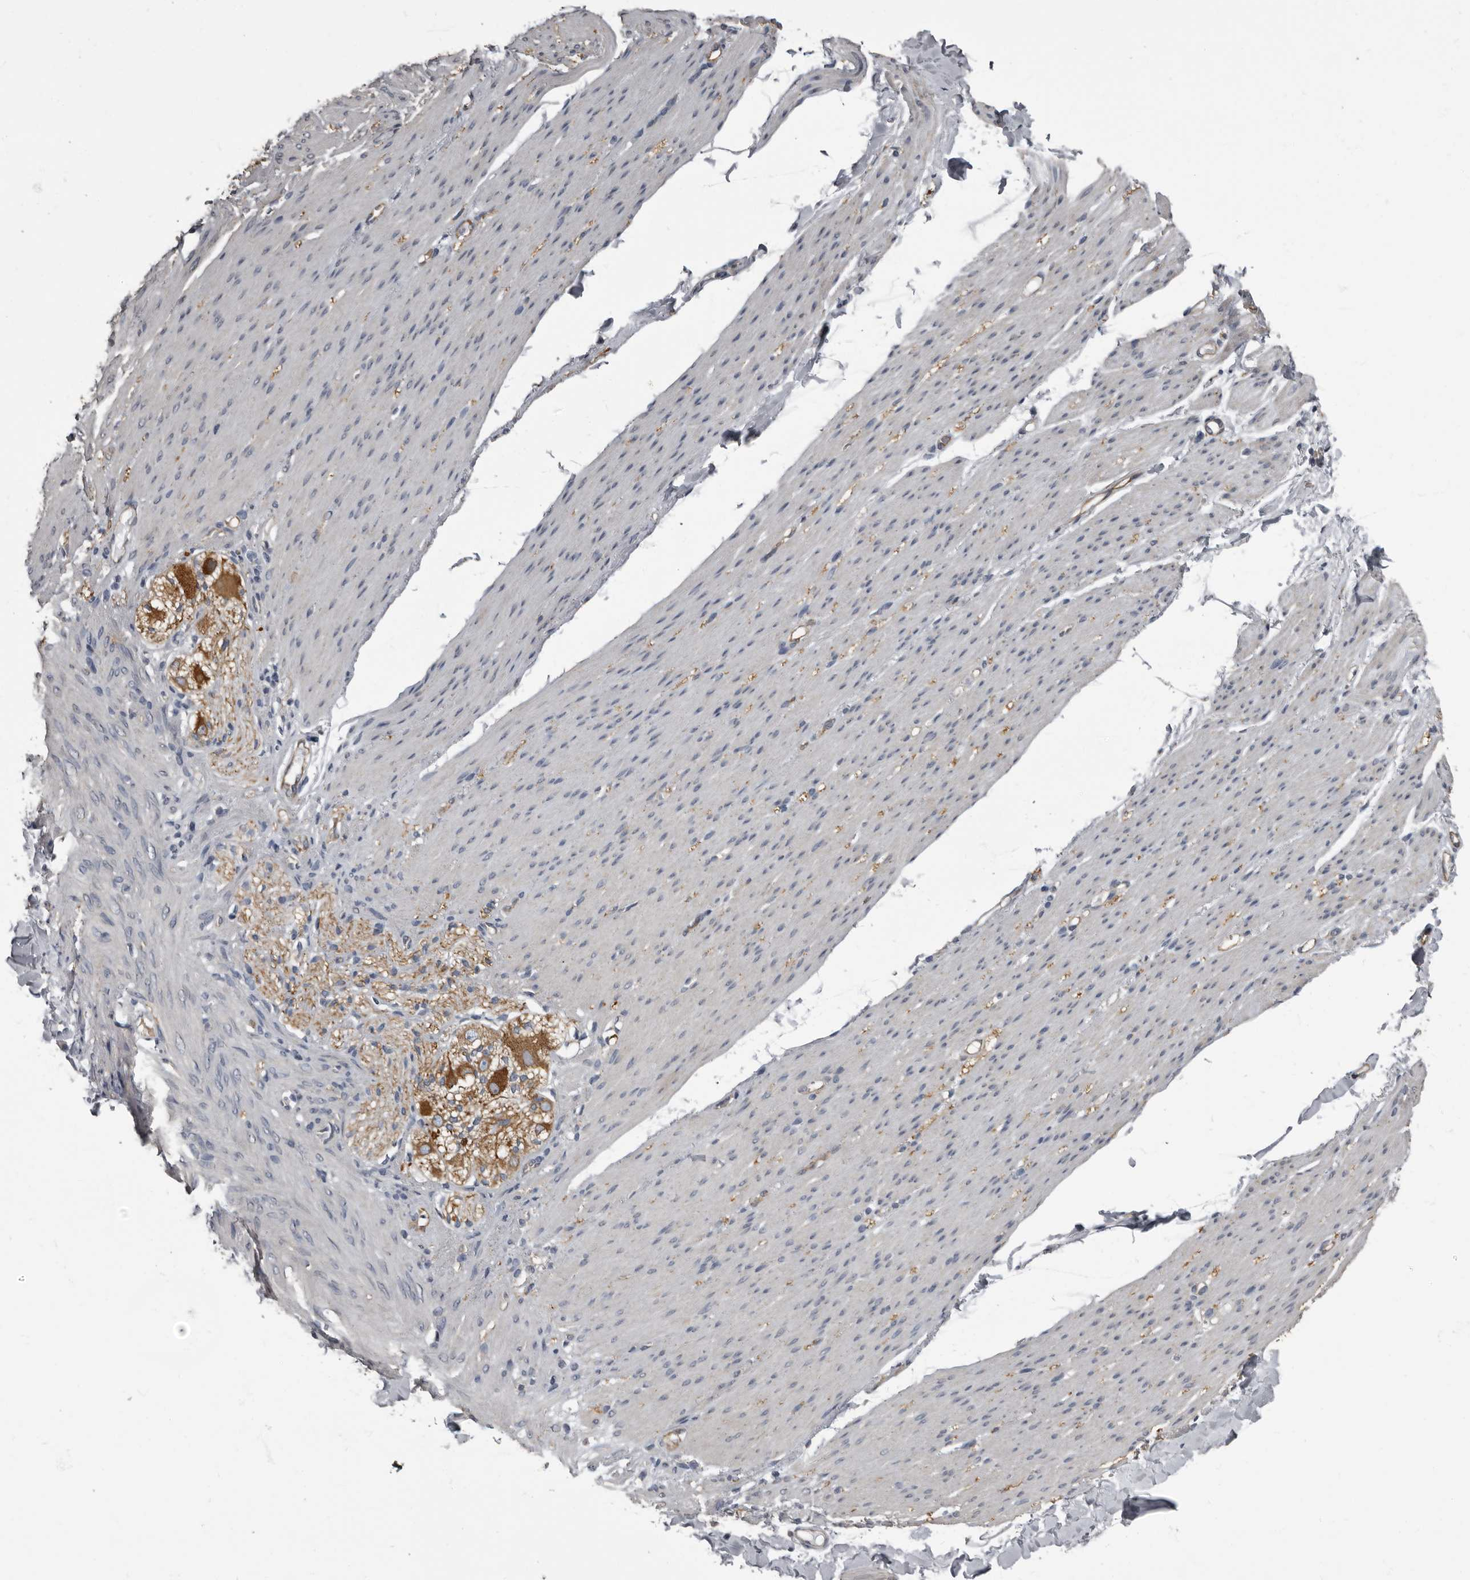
{"staining": {"intensity": "negative", "quantity": "none", "location": "none"}, "tissue": "smooth muscle", "cell_type": "Smooth muscle cells", "image_type": "normal", "snomed": [{"axis": "morphology", "description": "Normal tissue, NOS"}, {"axis": "topography", "description": "Colon"}, {"axis": "topography", "description": "Peripheral nerve tissue"}], "caption": "Immunohistochemical staining of benign human smooth muscle shows no significant expression in smooth muscle cells. (DAB (3,3'-diaminobenzidine) immunohistochemistry (IHC), high magnification).", "gene": "TPD52L1", "patient": {"sex": "female", "age": 61}}